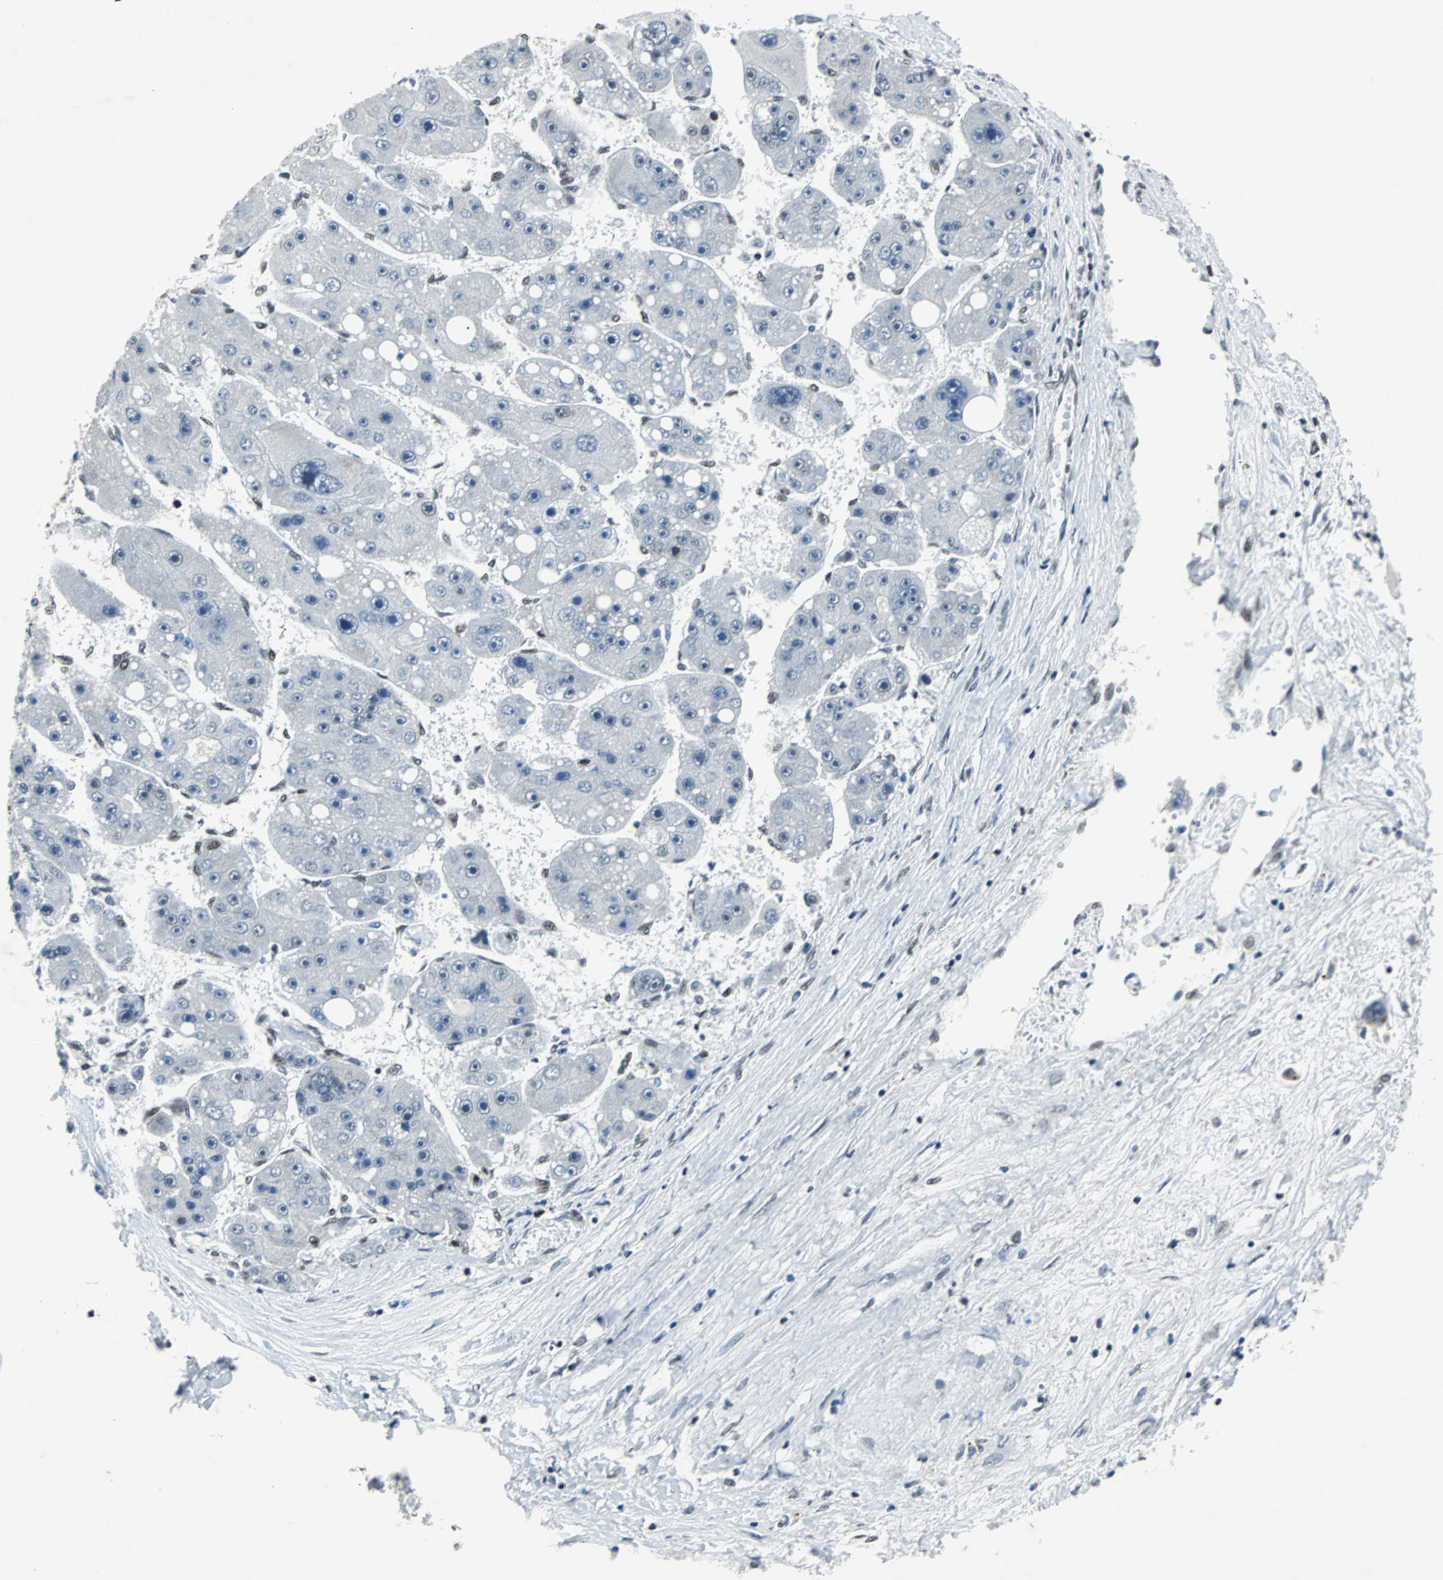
{"staining": {"intensity": "negative", "quantity": "none", "location": "none"}, "tissue": "liver cancer", "cell_type": "Tumor cells", "image_type": "cancer", "snomed": [{"axis": "morphology", "description": "Carcinoma, Hepatocellular, NOS"}, {"axis": "topography", "description": "Liver"}], "caption": "Liver cancer was stained to show a protein in brown. There is no significant positivity in tumor cells. Brightfield microscopy of immunohistochemistry (IHC) stained with DAB (3,3'-diaminobenzidine) (brown) and hematoxylin (blue), captured at high magnification.", "gene": "GATAD2A", "patient": {"sex": "female", "age": 61}}